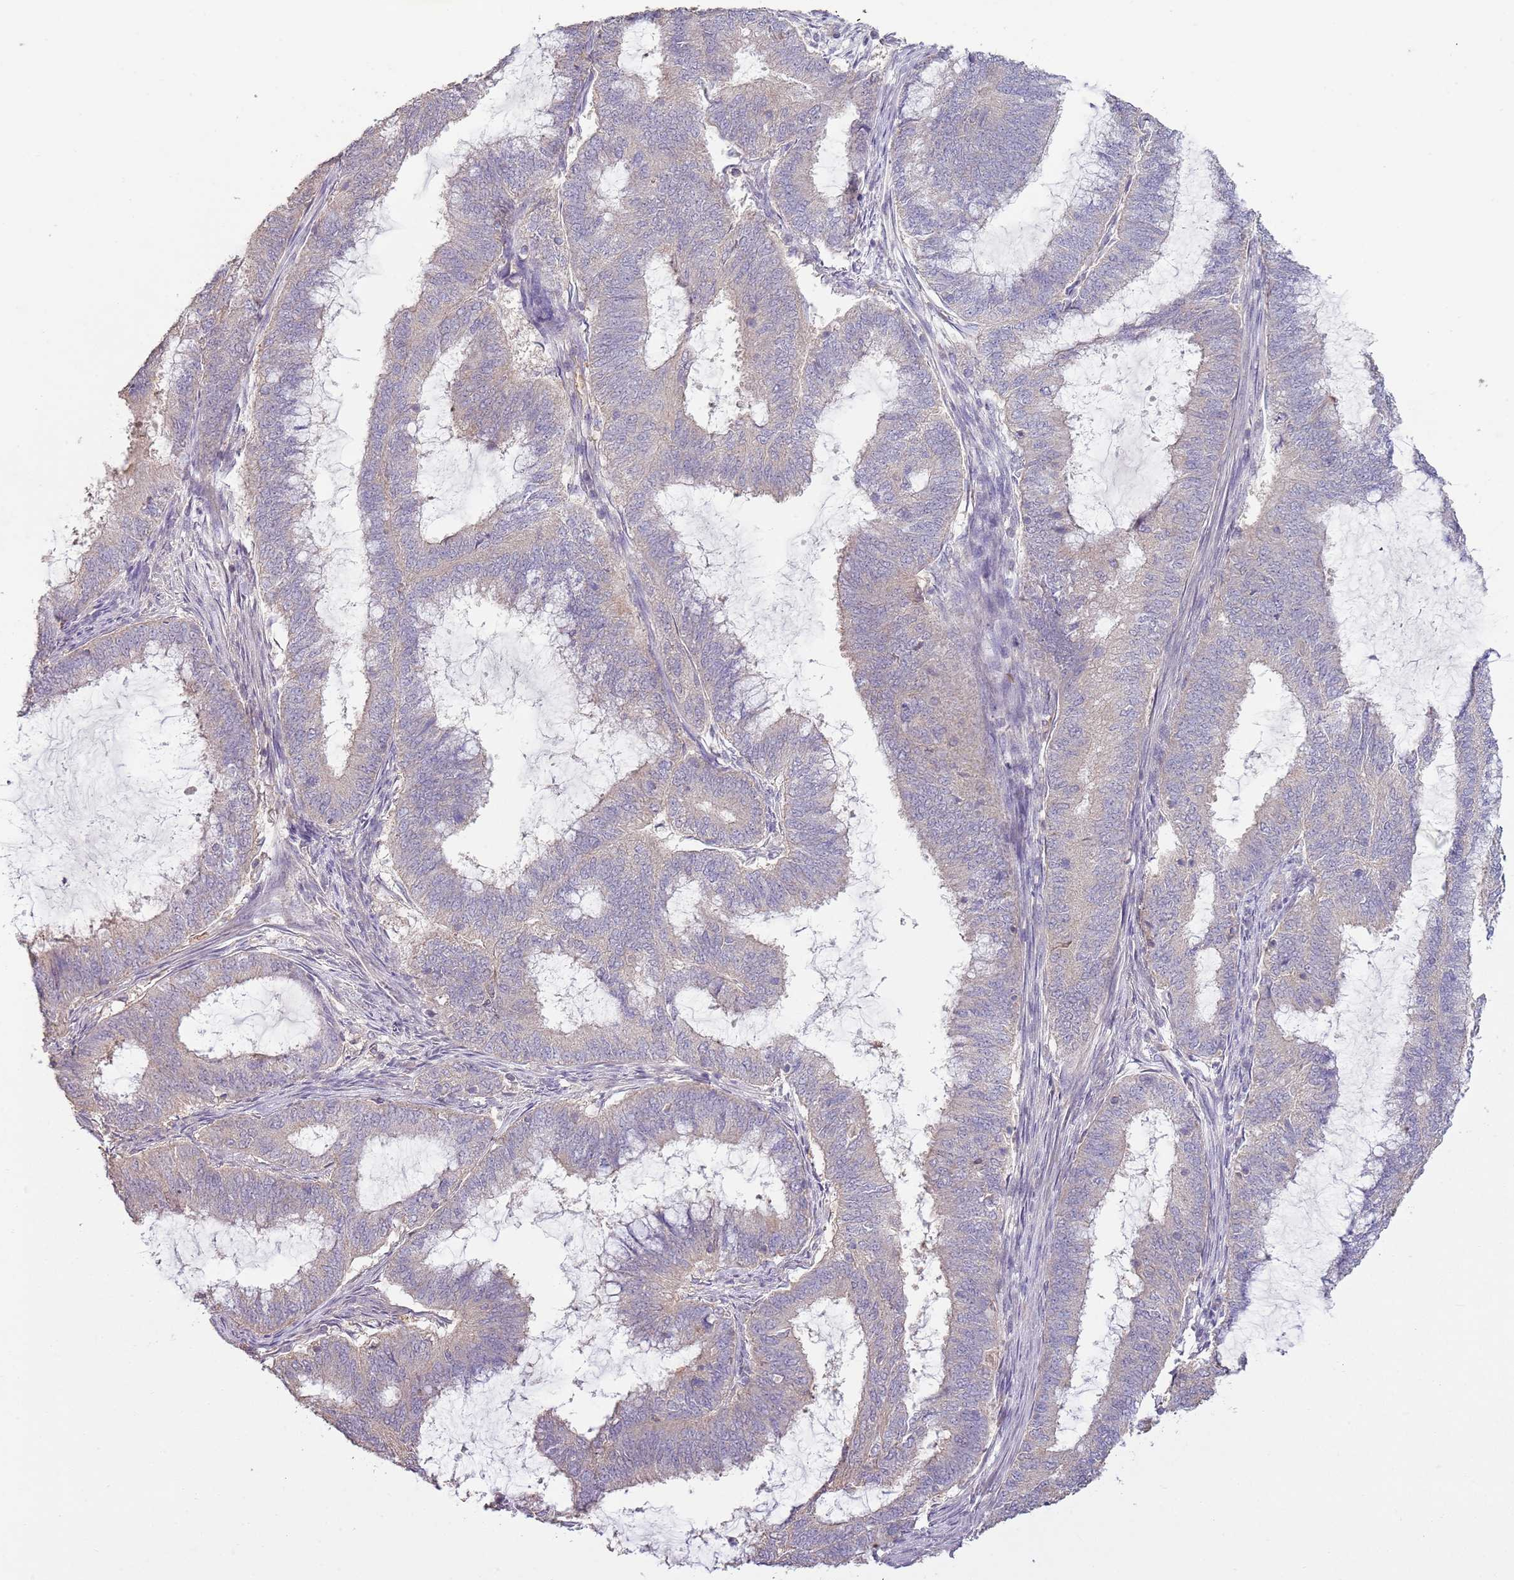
{"staining": {"intensity": "negative", "quantity": "none", "location": "none"}, "tissue": "endometrial cancer", "cell_type": "Tumor cells", "image_type": "cancer", "snomed": [{"axis": "morphology", "description": "Adenocarcinoma, NOS"}, {"axis": "topography", "description": "Endometrium"}], "caption": "Adenocarcinoma (endometrial) was stained to show a protein in brown. There is no significant positivity in tumor cells.", "gene": "TEKT4", "patient": {"sex": "female", "age": 51}}